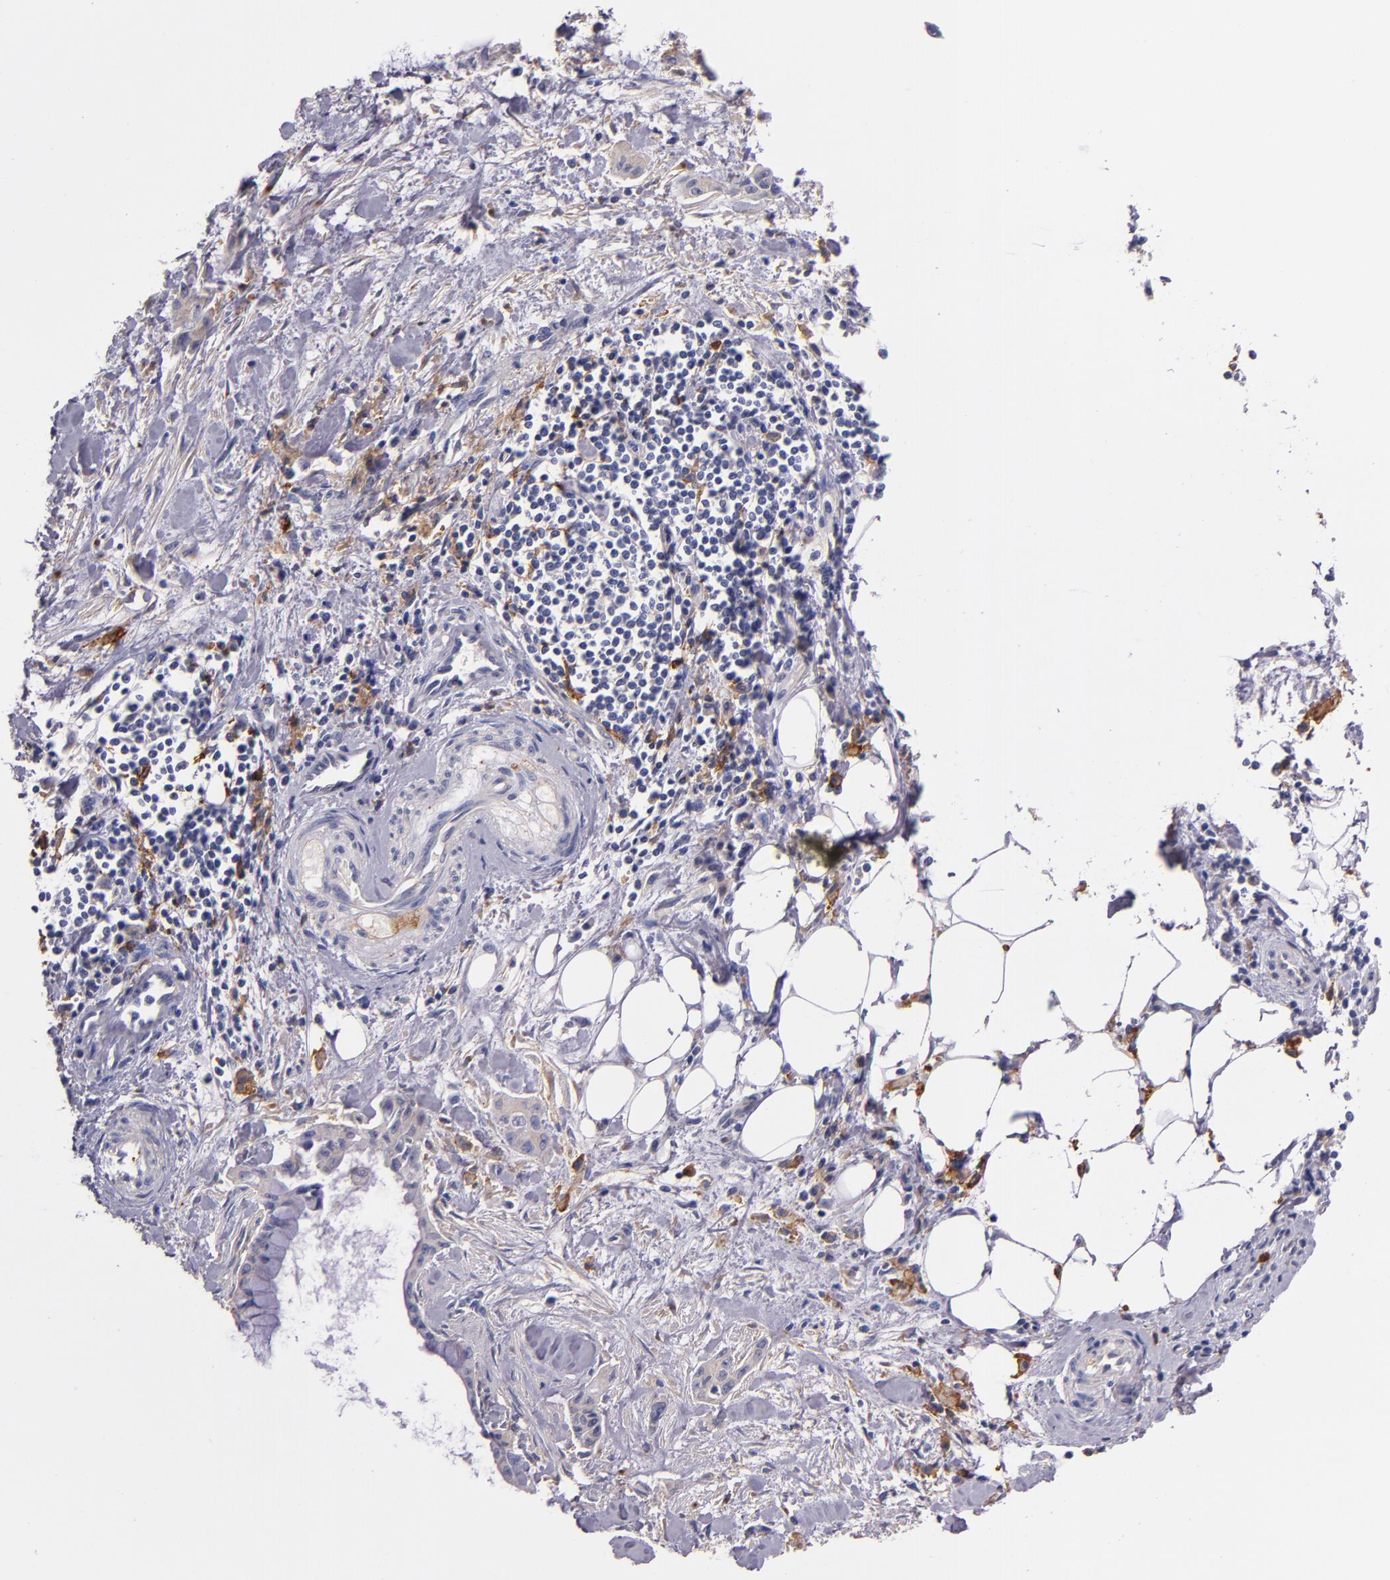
{"staining": {"intensity": "negative", "quantity": "none", "location": "none"}, "tissue": "pancreatic cancer", "cell_type": "Tumor cells", "image_type": "cancer", "snomed": [{"axis": "morphology", "description": "Adenocarcinoma, NOS"}, {"axis": "topography", "description": "Pancreas"}], "caption": "Tumor cells show no significant protein staining in pancreatic cancer.", "gene": "C5AR1", "patient": {"sex": "male", "age": 59}}